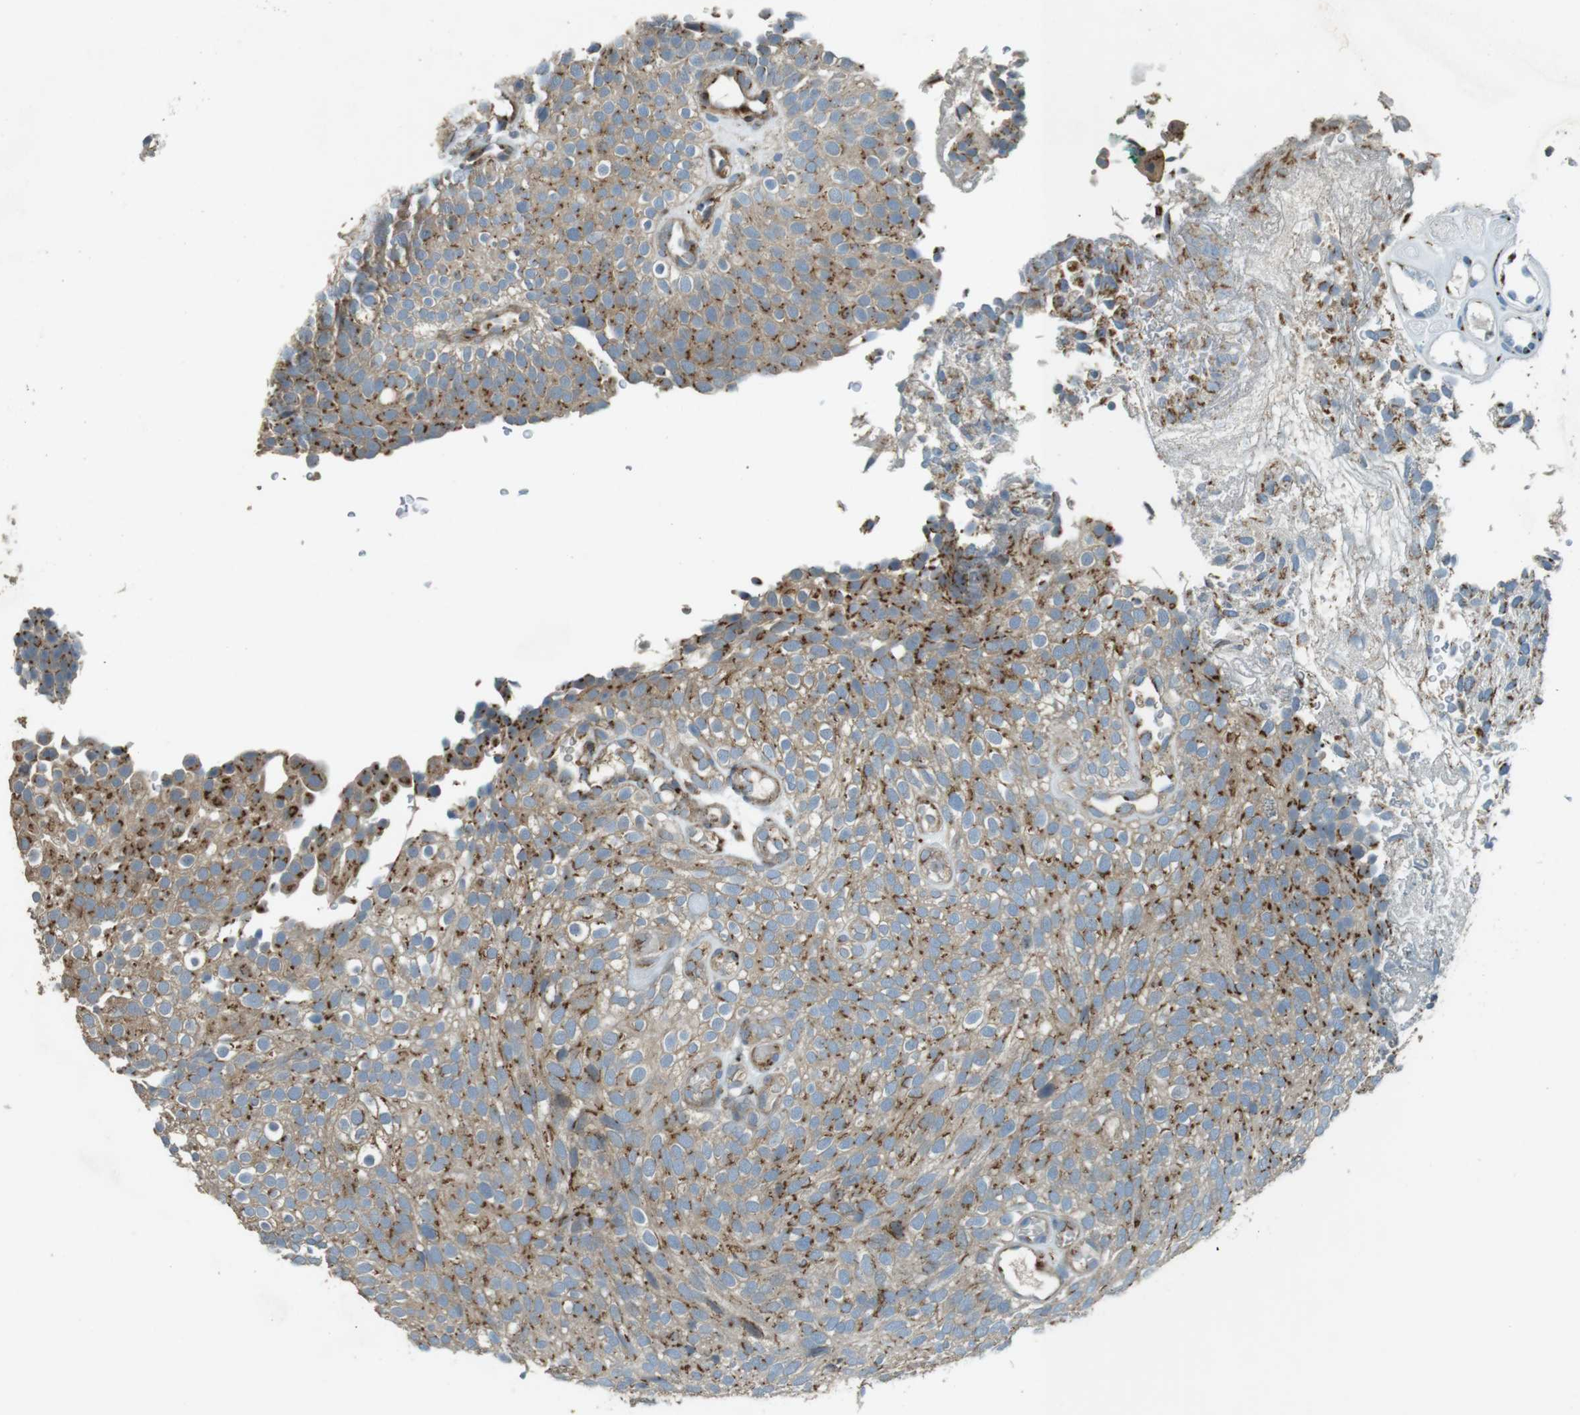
{"staining": {"intensity": "moderate", "quantity": ">75%", "location": "cytoplasmic/membranous"}, "tissue": "urothelial cancer", "cell_type": "Tumor cells", "image_type": "cancer", "snomed": [{"axis": "morphology", "description": "Urothelial carcinoma, Low grade"}, {"axis": "topography", "description": "Urinary bladder"}], "caption": "Protein expression by immunohistochemistry shows moderate cytoplasmic/membranous positivity in about >75% of tumor cells in low-grade urothelial carcinoma.", "gene": "TMEM115", "patient": {"sex": "male", "age": 78}}